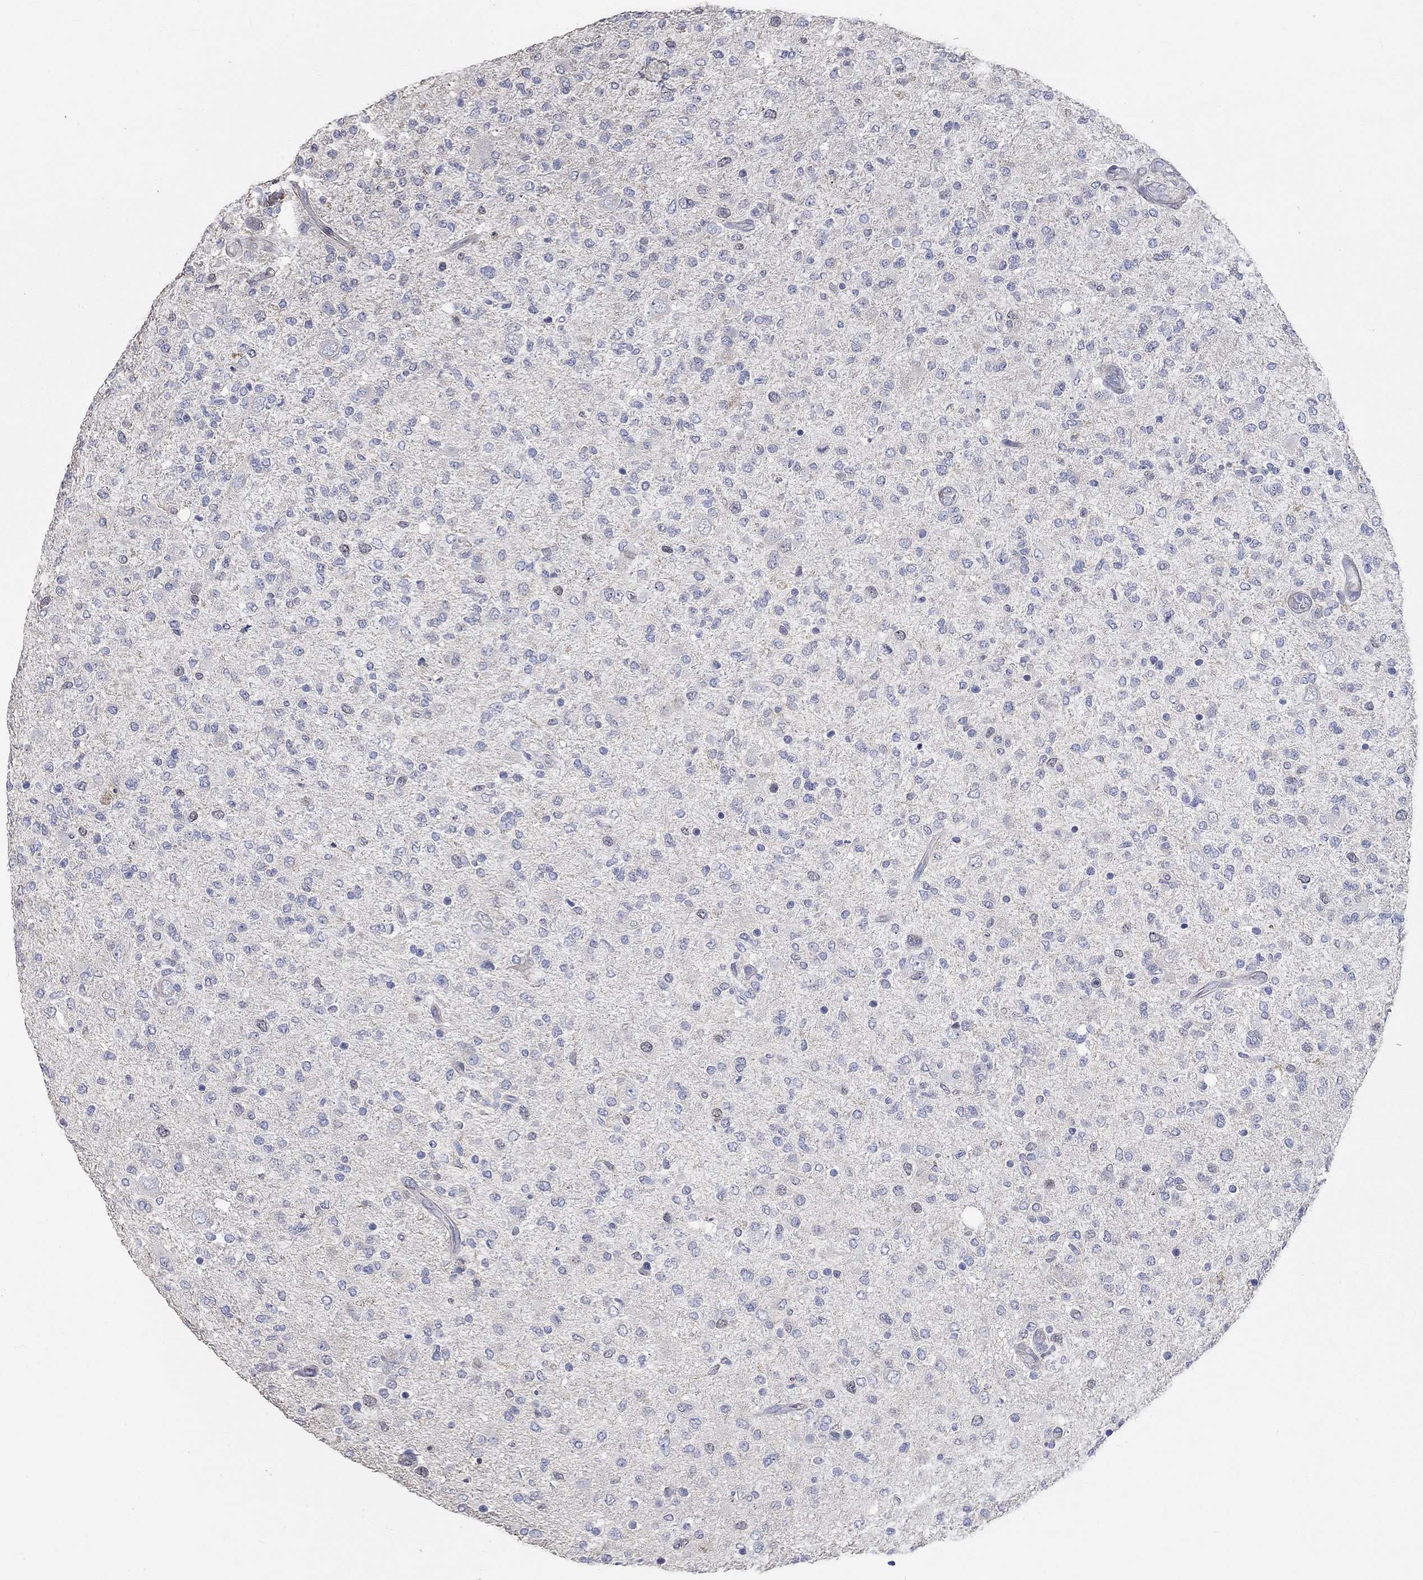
{"staining": {"intensity": "negative", "quantity": "none", "location": "none"}, "tissue": "glioma", "cell_type": "Tumor cells", "image_type": "cancer", "snomed": [{"axis": "morphology", "description": "Glioma, malignant, High grade"}, {"axis": "topography", "description": "Cerebral cortex"}], "caption": "High power microscopy micrograph of an IHC image of glioma, revealing no significant staining in tumor cells.", "gene": "TNFAIP8L3", "patient": {"sex": "male", "age": 70}}